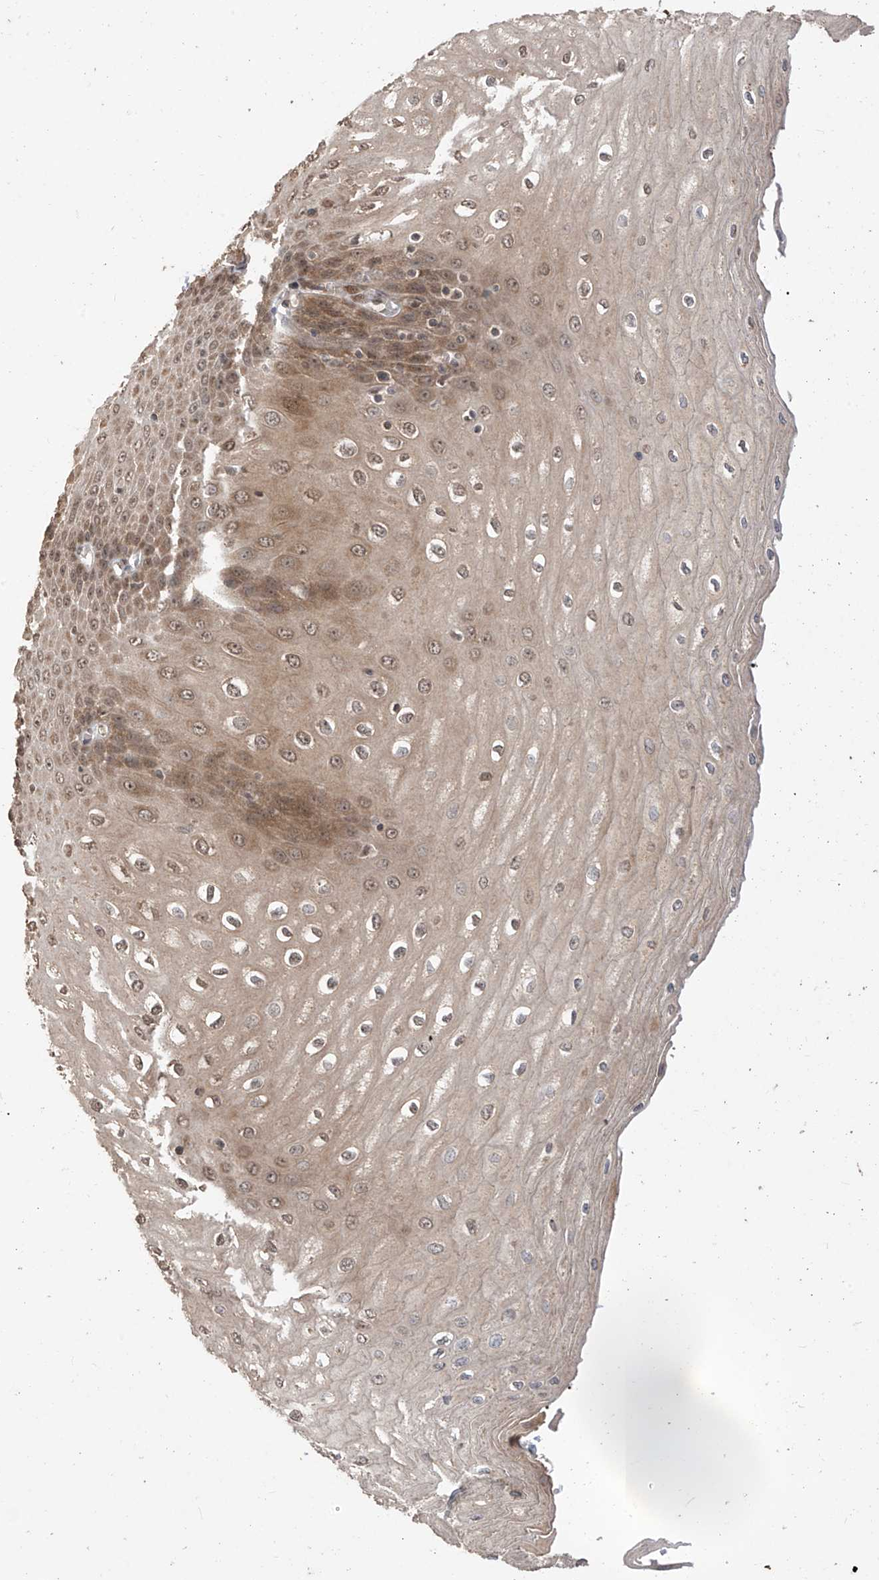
{"staining": {"intensity": "moderate", "quantity": ">75%", "location": "cytoplasmic/membranous,nuclear"}, "tissue": "esophagus", "cell_type": "Squamous epithelial cells", "image_type": "normal", "snomed": [{"axis": "morphology", "description": "Normal tissue, NOS"}, {"axis": "topography", "description": "Esophagus"}], "caption": "The micrograph displays immunohistochemical staining of benign esophagus. There is moderate cytoplasmic/membranous,nuclear staining is present in about >75% of squamous epithelial cells.", "gene": "LATS1", "patient": {"sex": "male", "age": 60}}